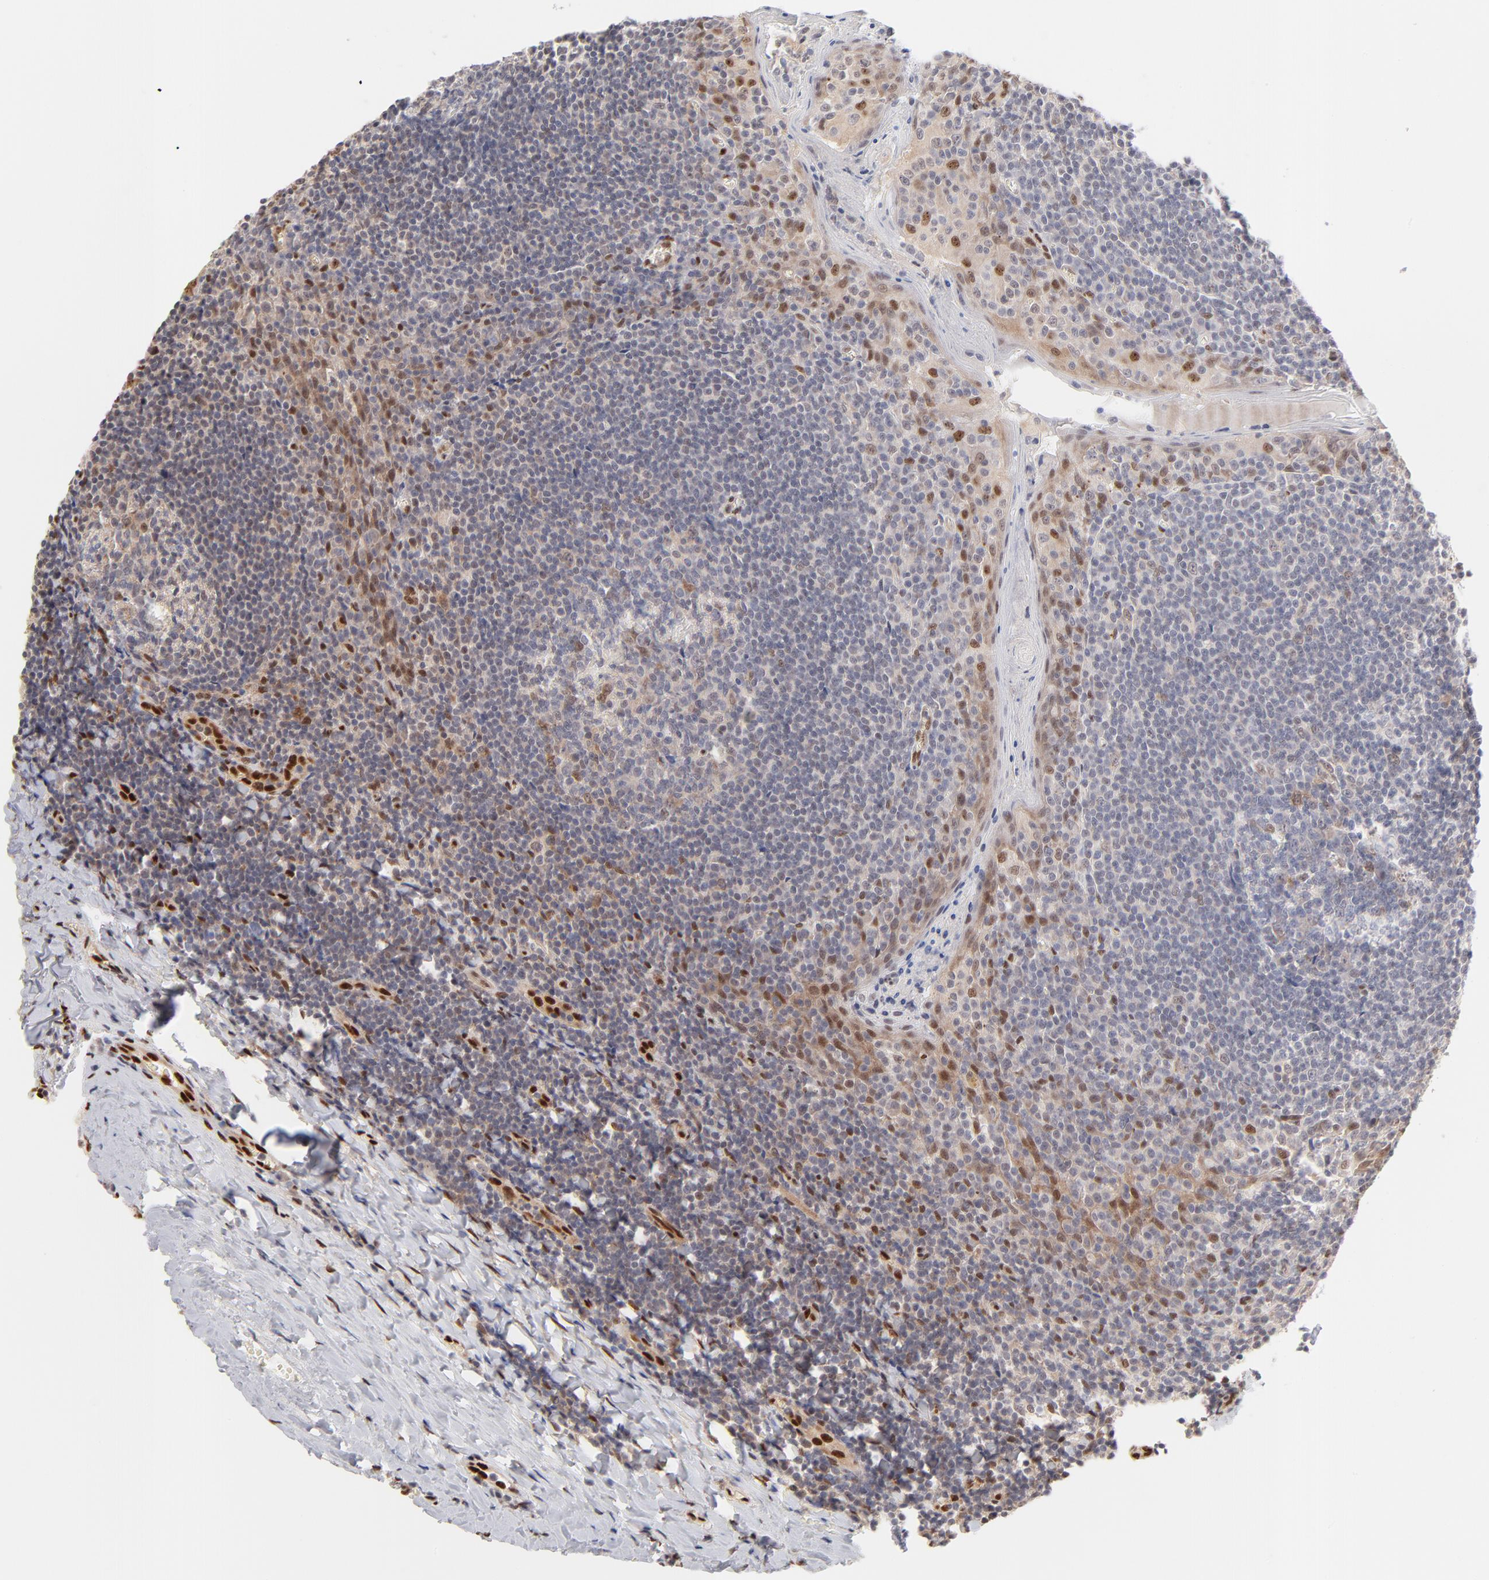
{"staining": {"intensity": "negative", "quantity": "none", "location": "none"}, "tissue": "tonsil", "cell_type": "Germinal center cells", "image_type": "normal", "snomed": [{"axis": "morphology", "description": "Normal tissue, NOS"}, {"axis": "topography", "description": "Tonsil"}], "caption": "Immunohistochemistry (IHC) micrograph of normal tonsil: tonsil stained with DAB (3,3'-diaminobenzidine) shows no significant protein positivity in germinal center cells.", "gene": "STAT3", "patient": {"sex": "male", "age": 31}}